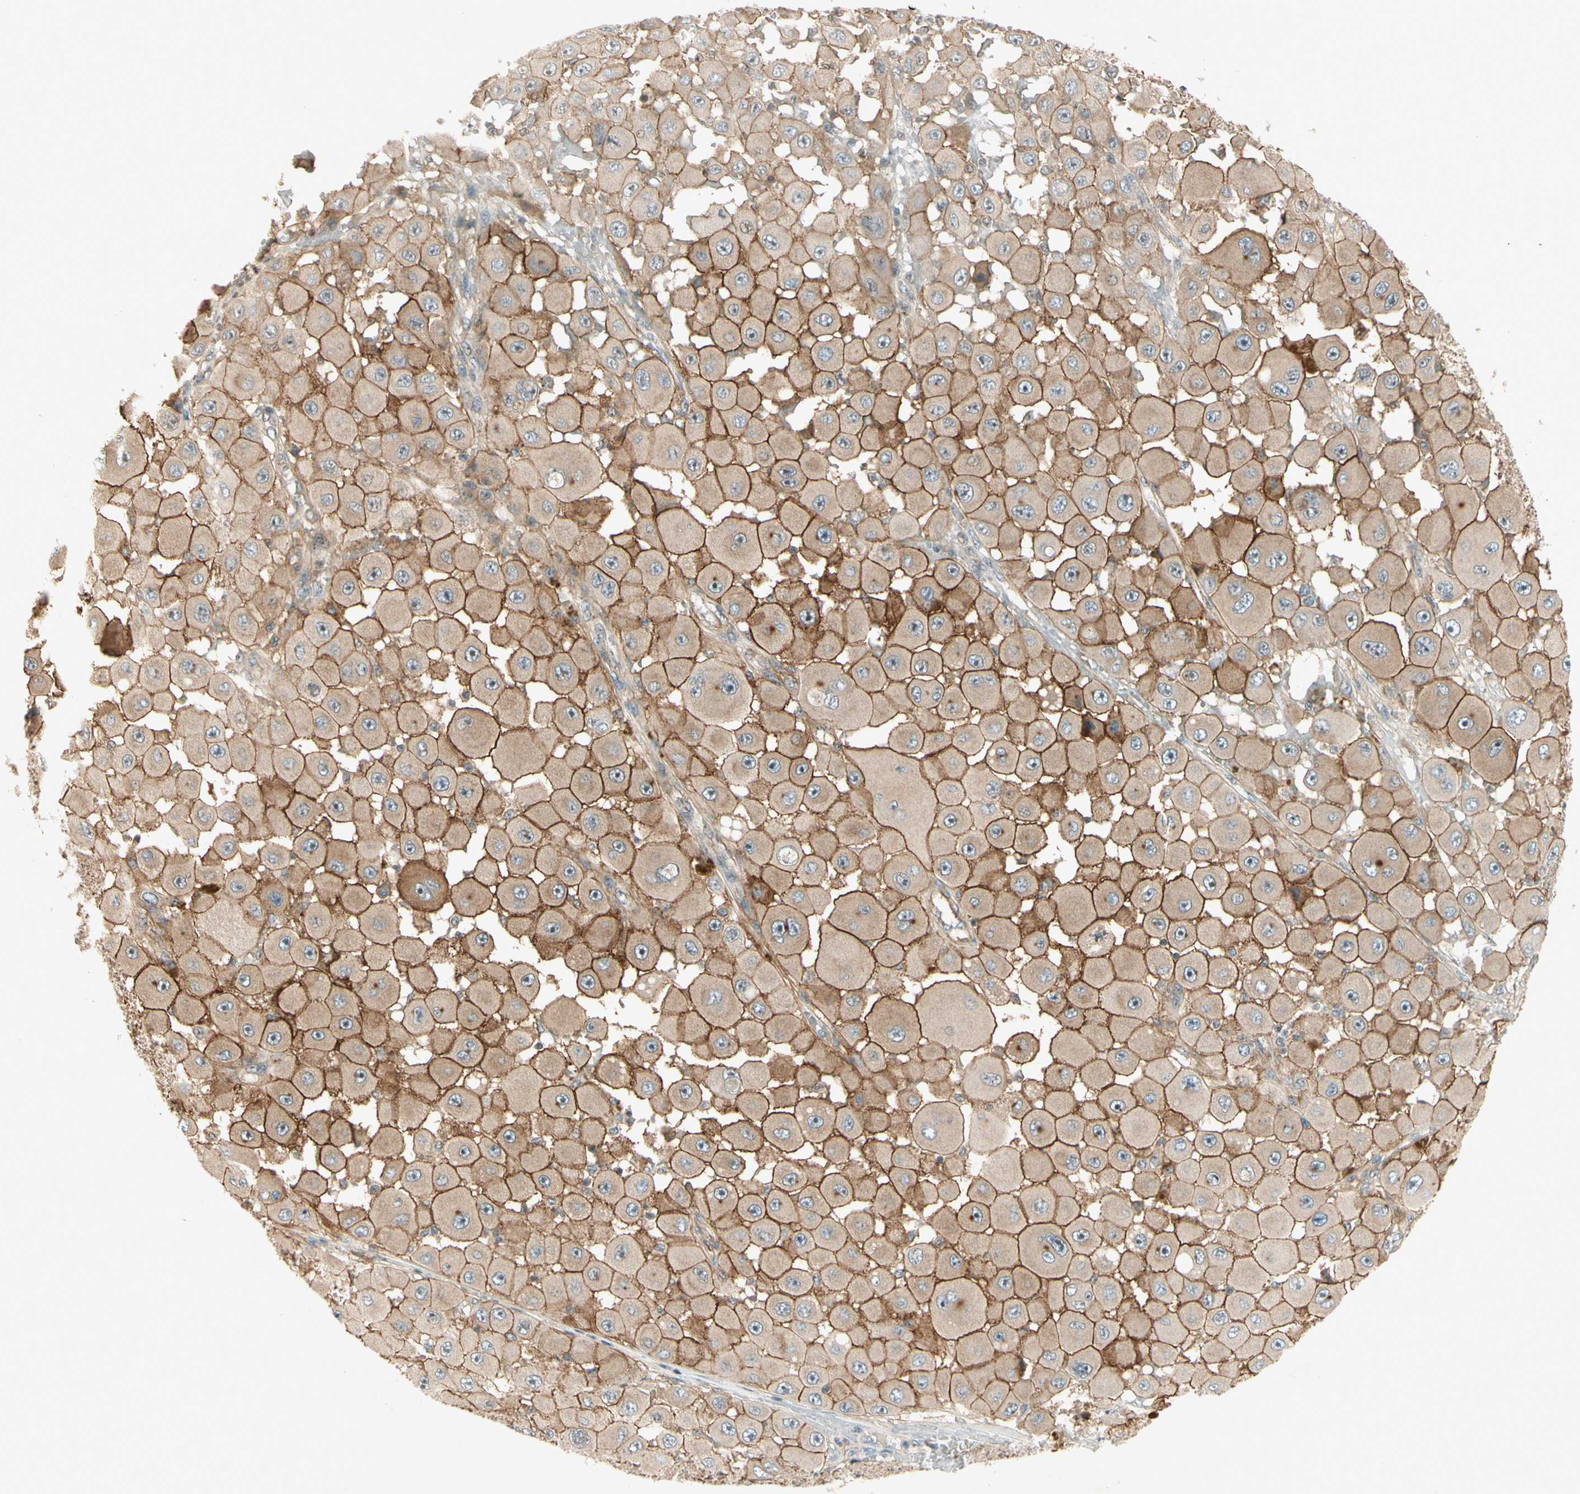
{"staining": {"intensity": "moderate", "quantity": ">75%", "location": "cytoplasmic/membranous"}, "tissue": "melanoma", "cell_type": "Tumor cells", "image_type": "cancer", "snomed": [{"axis": "morphology", "description": "Malignant melanoma, NOS"}, {"axis": "topography", "description": "Skin"}], "caption": "An immunohistochemistry (IHC) histopathology image of tumor tissue is shown. Protein staining in brown highlights moderate cytoplasmic/membranous positivity in melanoma within tumor cells.", "gene": "NFYA", "patient": {"sex": "female", "age": 81}}